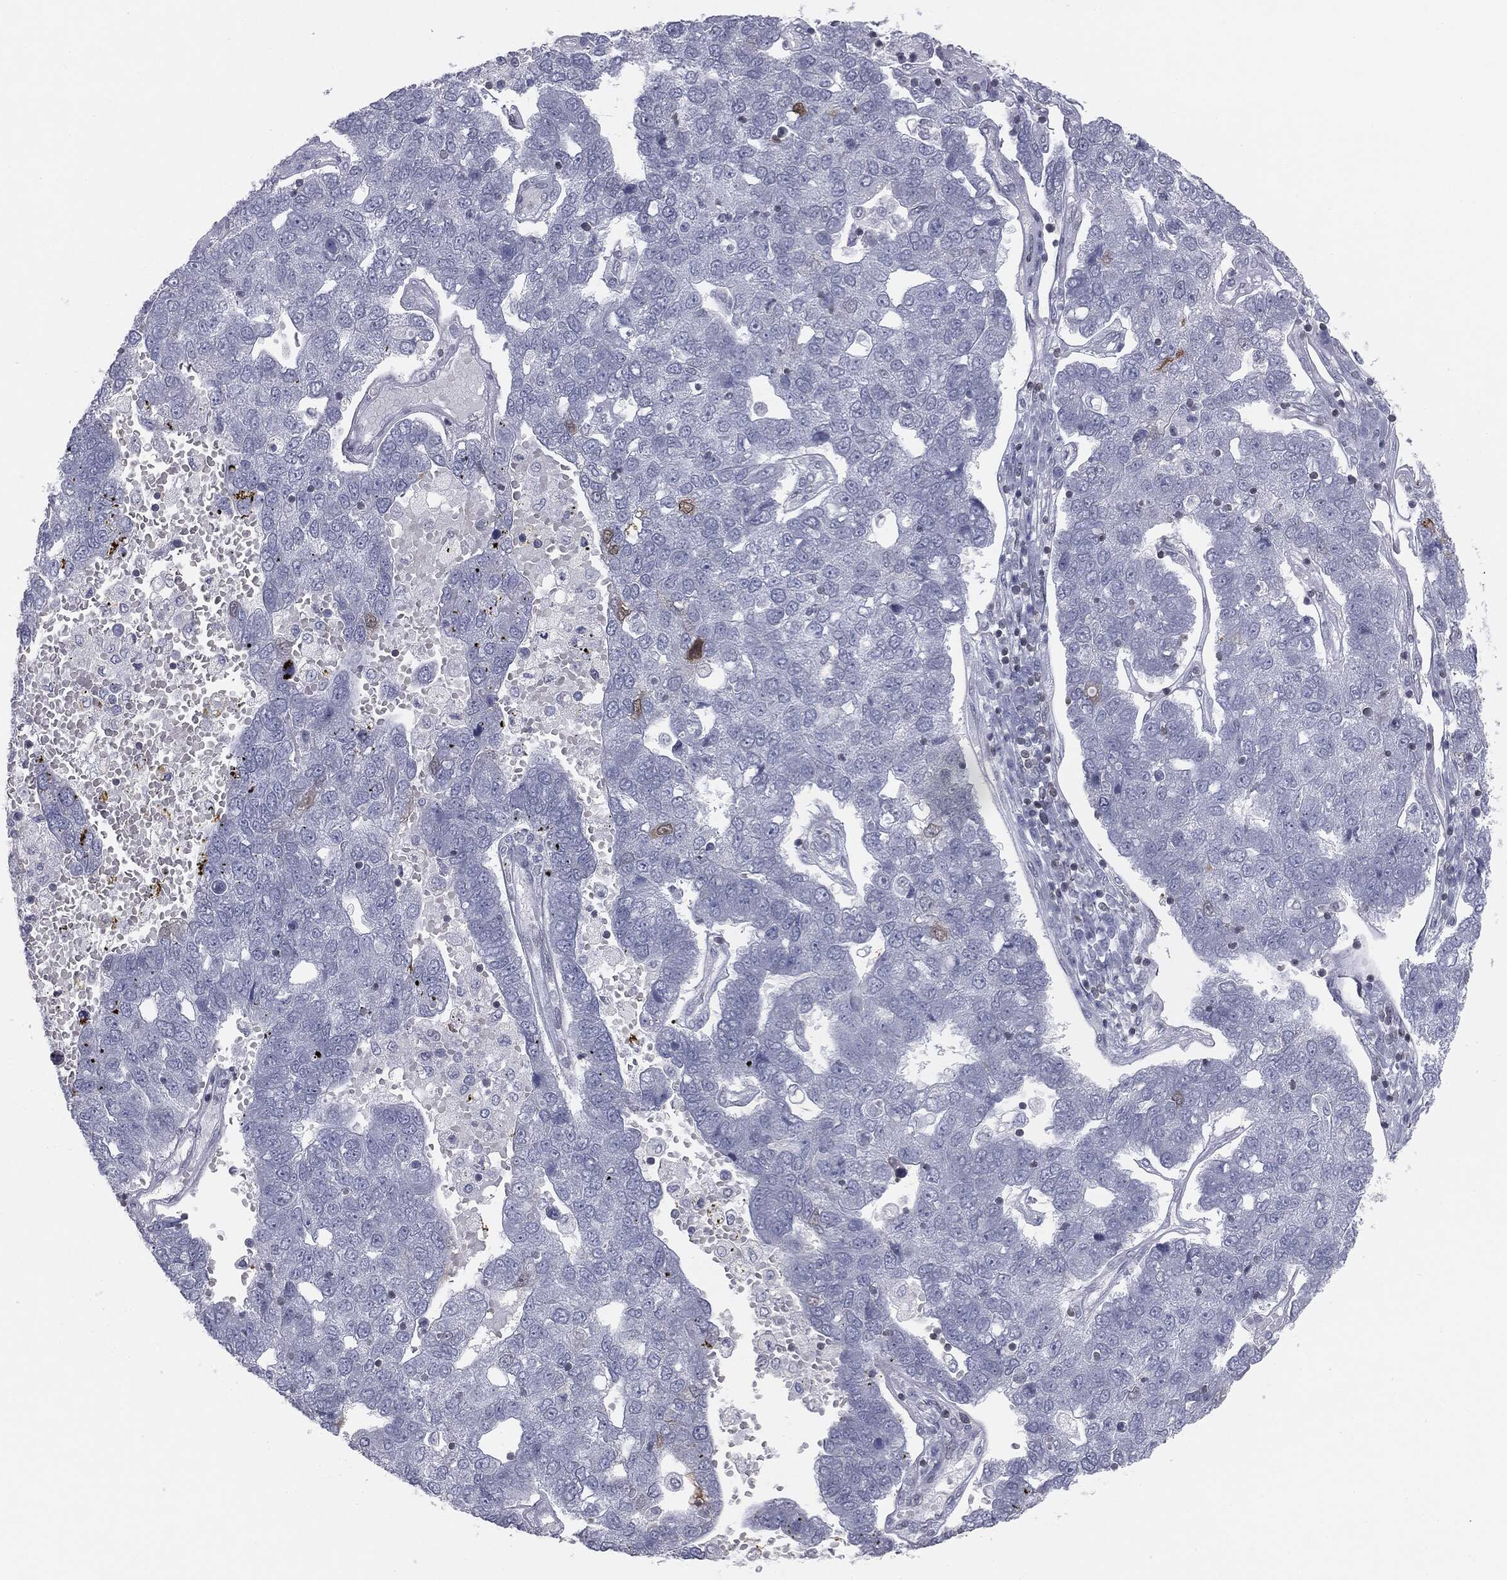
{"staining": {"intensity": "moderate", "quantity": "<25%", "location": "cytoplasmic/membranous,nuclear"}, "tissue": "pancreatic cancer", "cell_type": "Tumor cells", "image_type": "cancer", "snomed": [{"axis": "morphology", "description": "Adenocarcinoma, NOS"}, {"axis": "topography", "description": "Pancreas"}], "caption": "Tumor cells demonstrate low levels of moderate cytoplasmic/membranous and nuclear expression in about <25% of cells in pancreatic cancer (adenocarcinoma).", "gene": "ALDOB", "patient": {"sex": "female", "age": 61}}